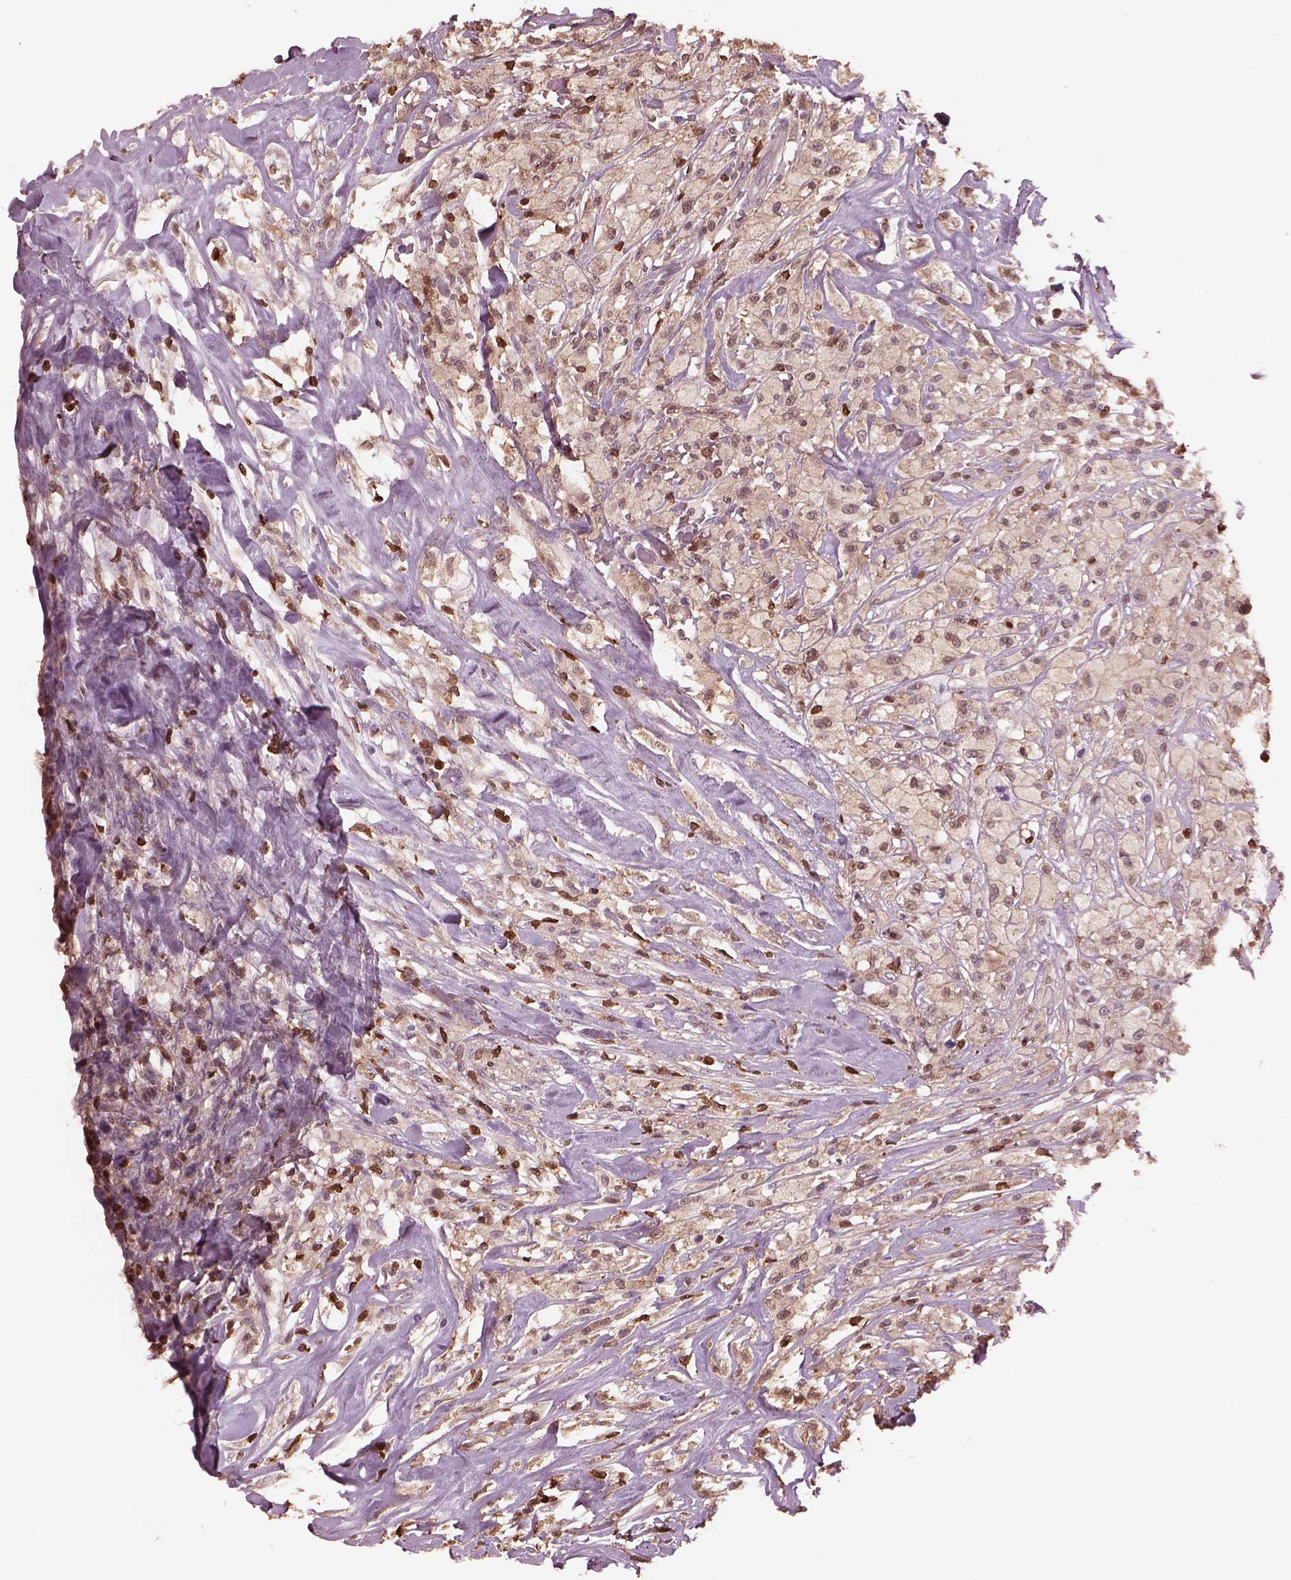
{"staining": {"intensity": "weak", "quantity": ">75%", "location": "cytoplasmic/membranous,nuclear"}, "tissue": "testis cancer", "cell_type": "Tumor cells", "image_type": "cancer", "snomed": [{"axis": "morphology", "description": "Necrosis, NOS"}, {"axis": "morphology", "description": "Carcinoma, Embryonal, NOS"}, {"axis": "topography", "description": "Testis"}], "caption": "A low amount of weak cytoplasmic/membranous and nuclear expression is present in about >75% of tumor cells in testis cancer (embryonal carcinoma) tissue.", "gene": "IL31RA", "patient": {"sex": "male", "age": 19}}